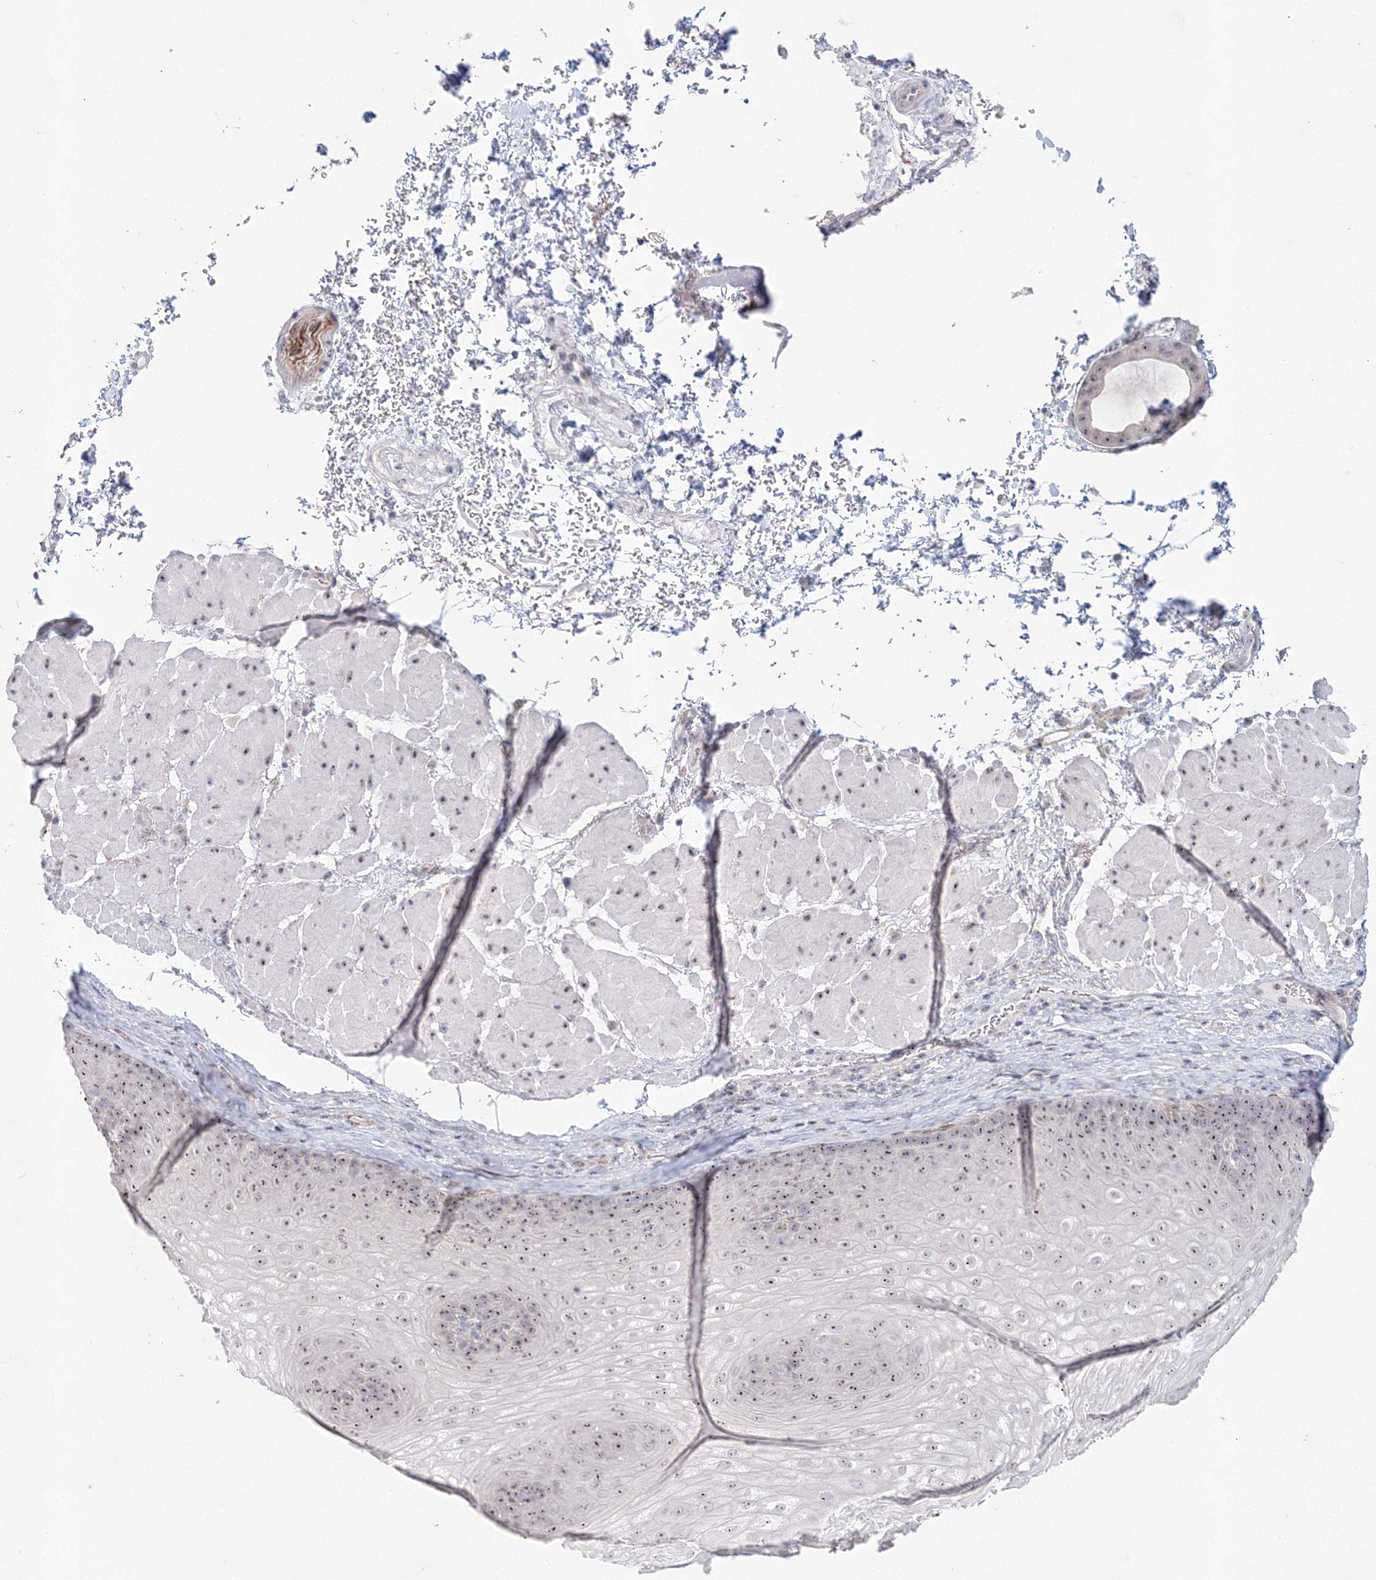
{"staining": {"intensity": "moderate", "quantity": "25%-75%", "location": "nuclear"}, "tissue": "esophagus", "cell_type": "Squamous epithelial cells", "image_type": "normal", "snomed": [{"axis": "morphology", "description": "Normal tissue, NOS"}, {"axis": "topography", "description": "Esophagus"}], "caption": "Immunohistochemistry (IHC) photomicrograph of benign human esophagus stained for a protein (brown), which displays medium levels of moderate nuclear staining in approximately 25%-75% of squamous epithelial cells.", "gene": "SIRT7", "patient": {"sex": "female", "age": 66}}